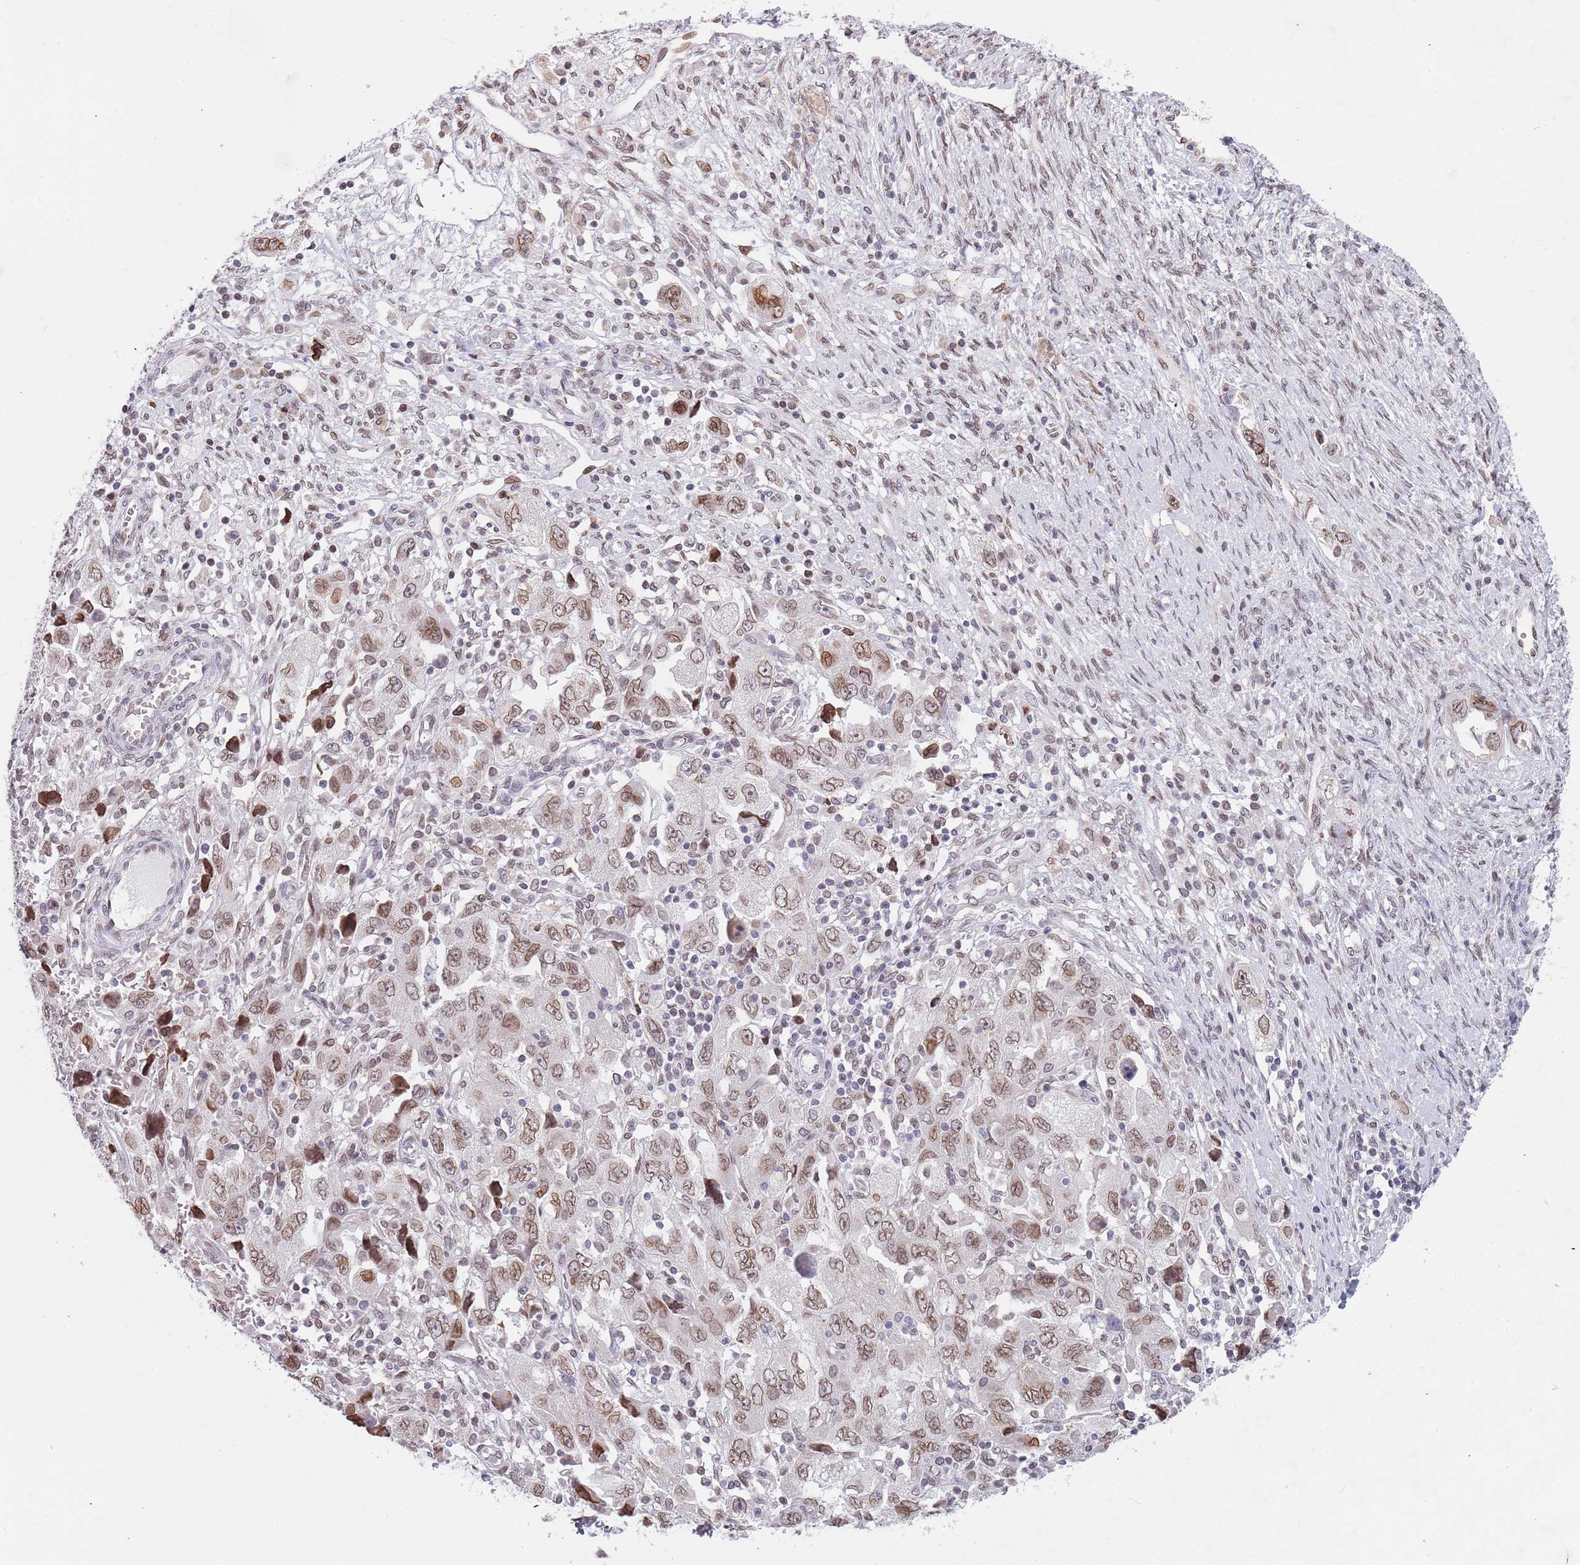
{"staining": {"intensity": "moderate", "quantity": ">75%", "location": "nuclear"}, "tissue": "ovarian cancer", "cell_type": "Tumor cells", "image_type": "cancer", "snomed": [{"axis": "morphology", "description": "Carcinoma, NOS"}, {"axis": "morphology", "description": "Cystadenocarcinoma, serous, NOS"}, {"axis": "topography", "description": "Ovary"}], "caption": "Immunohistochemistry (IHC) of human ovarian cancer (serous cystadenocarcinoma) exhibits medium levels of moderate nuclear staining in about >75% of tumor cells.", "gene": "KLHDC2", "patient": {"sex": "female", "age": 69}}